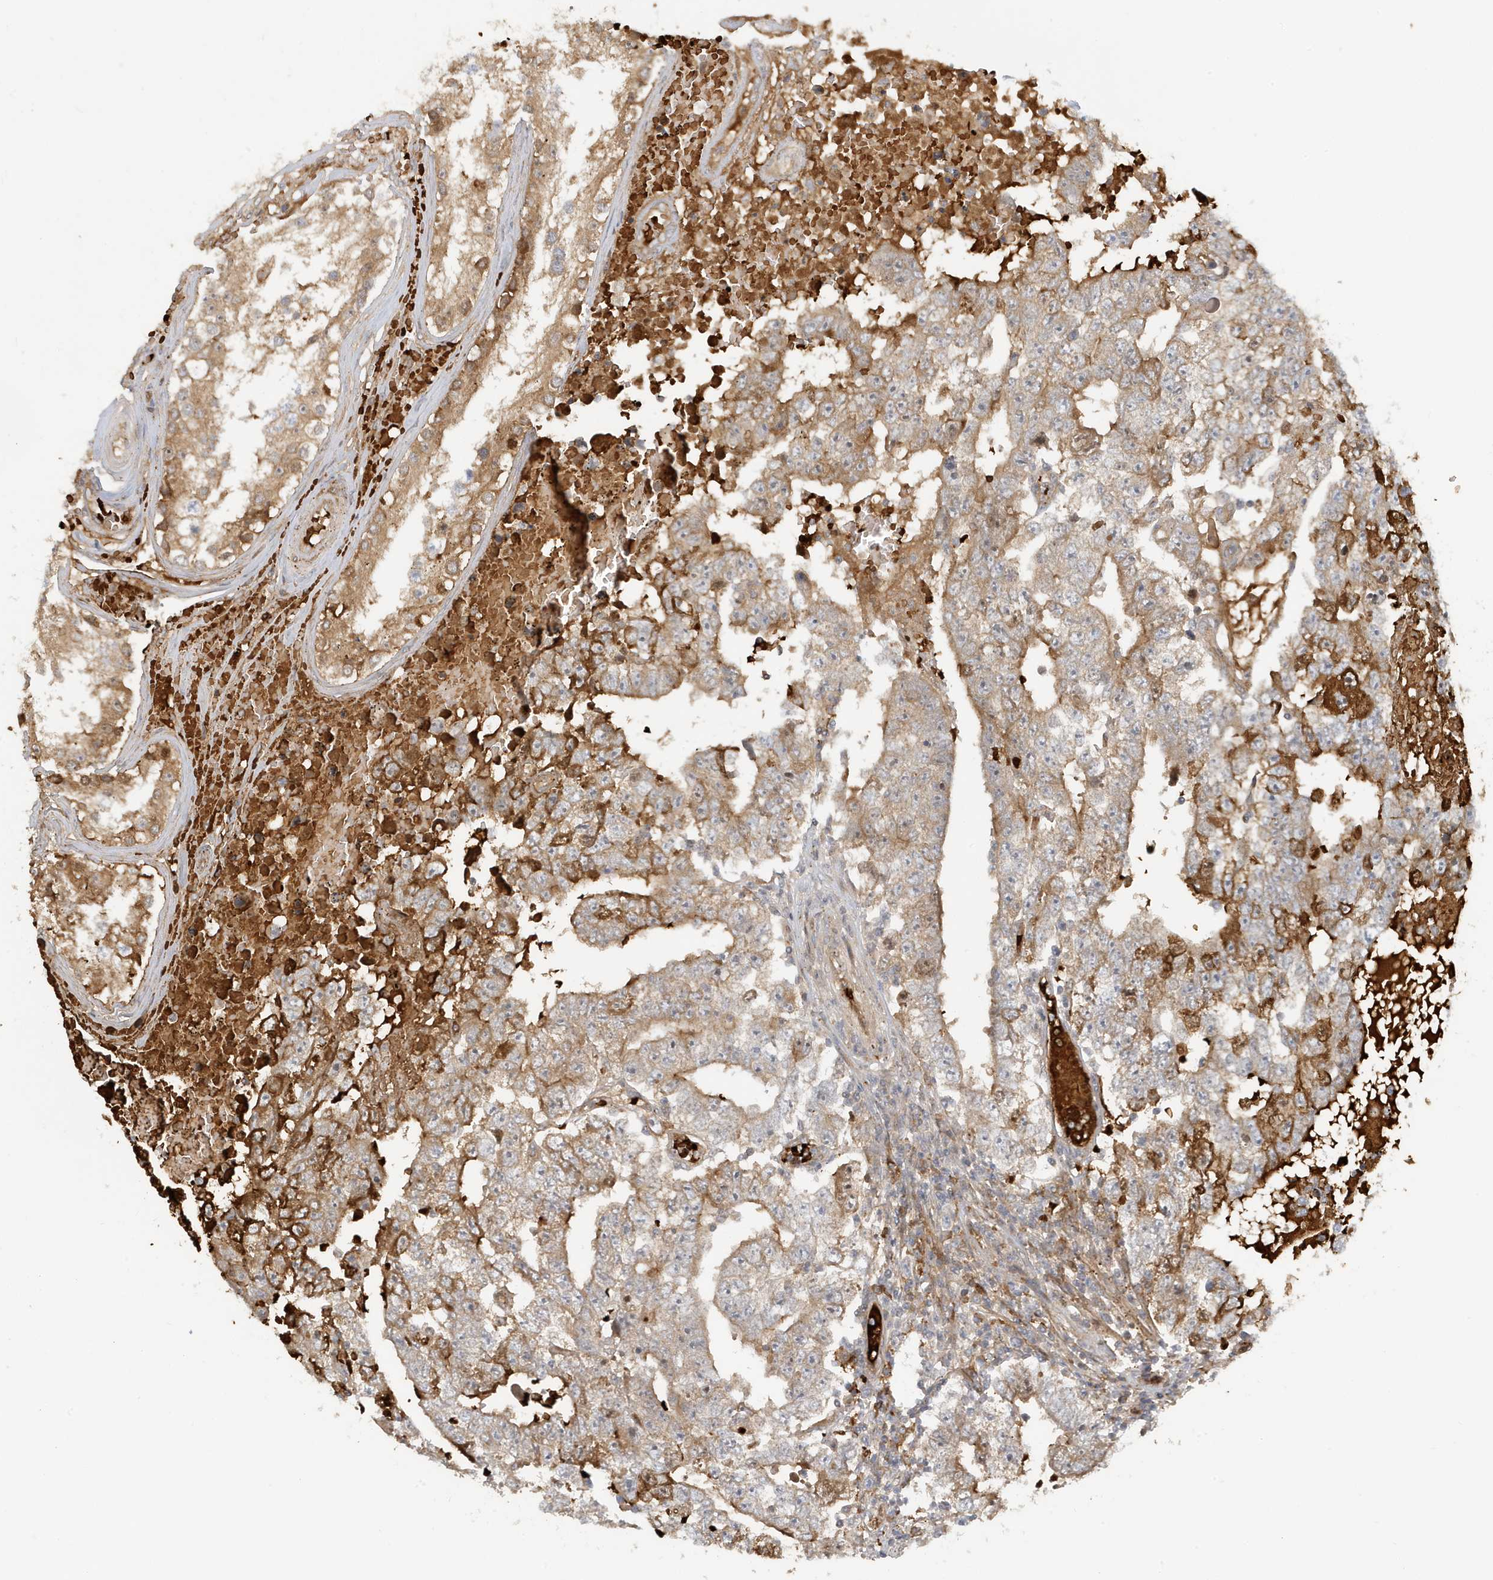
{"staining": {"intensity": "moderate", "quantity": "25%-75%", "location": "cytoplasmic/membranous"}, "tissue": "testis cancer", "cell_type": "Tumor cells", "image_type": "cancer", "snomed": [{"axis": "morphology", "description": "Carcinoma, Embryonal, NOS"}, {"axis": "topography", "description": "Testis"}], "caption": "Moderate cytoplasmic/membranous staining is seen in approximately 25%-75% of tumor cells in testis cancer (embryonal carcinoma). The protein of interest is shown in brown color, while the nuclei are stained blue.", "gene": "FYCO1", "patient": {"sex": "male", "age": 25}}